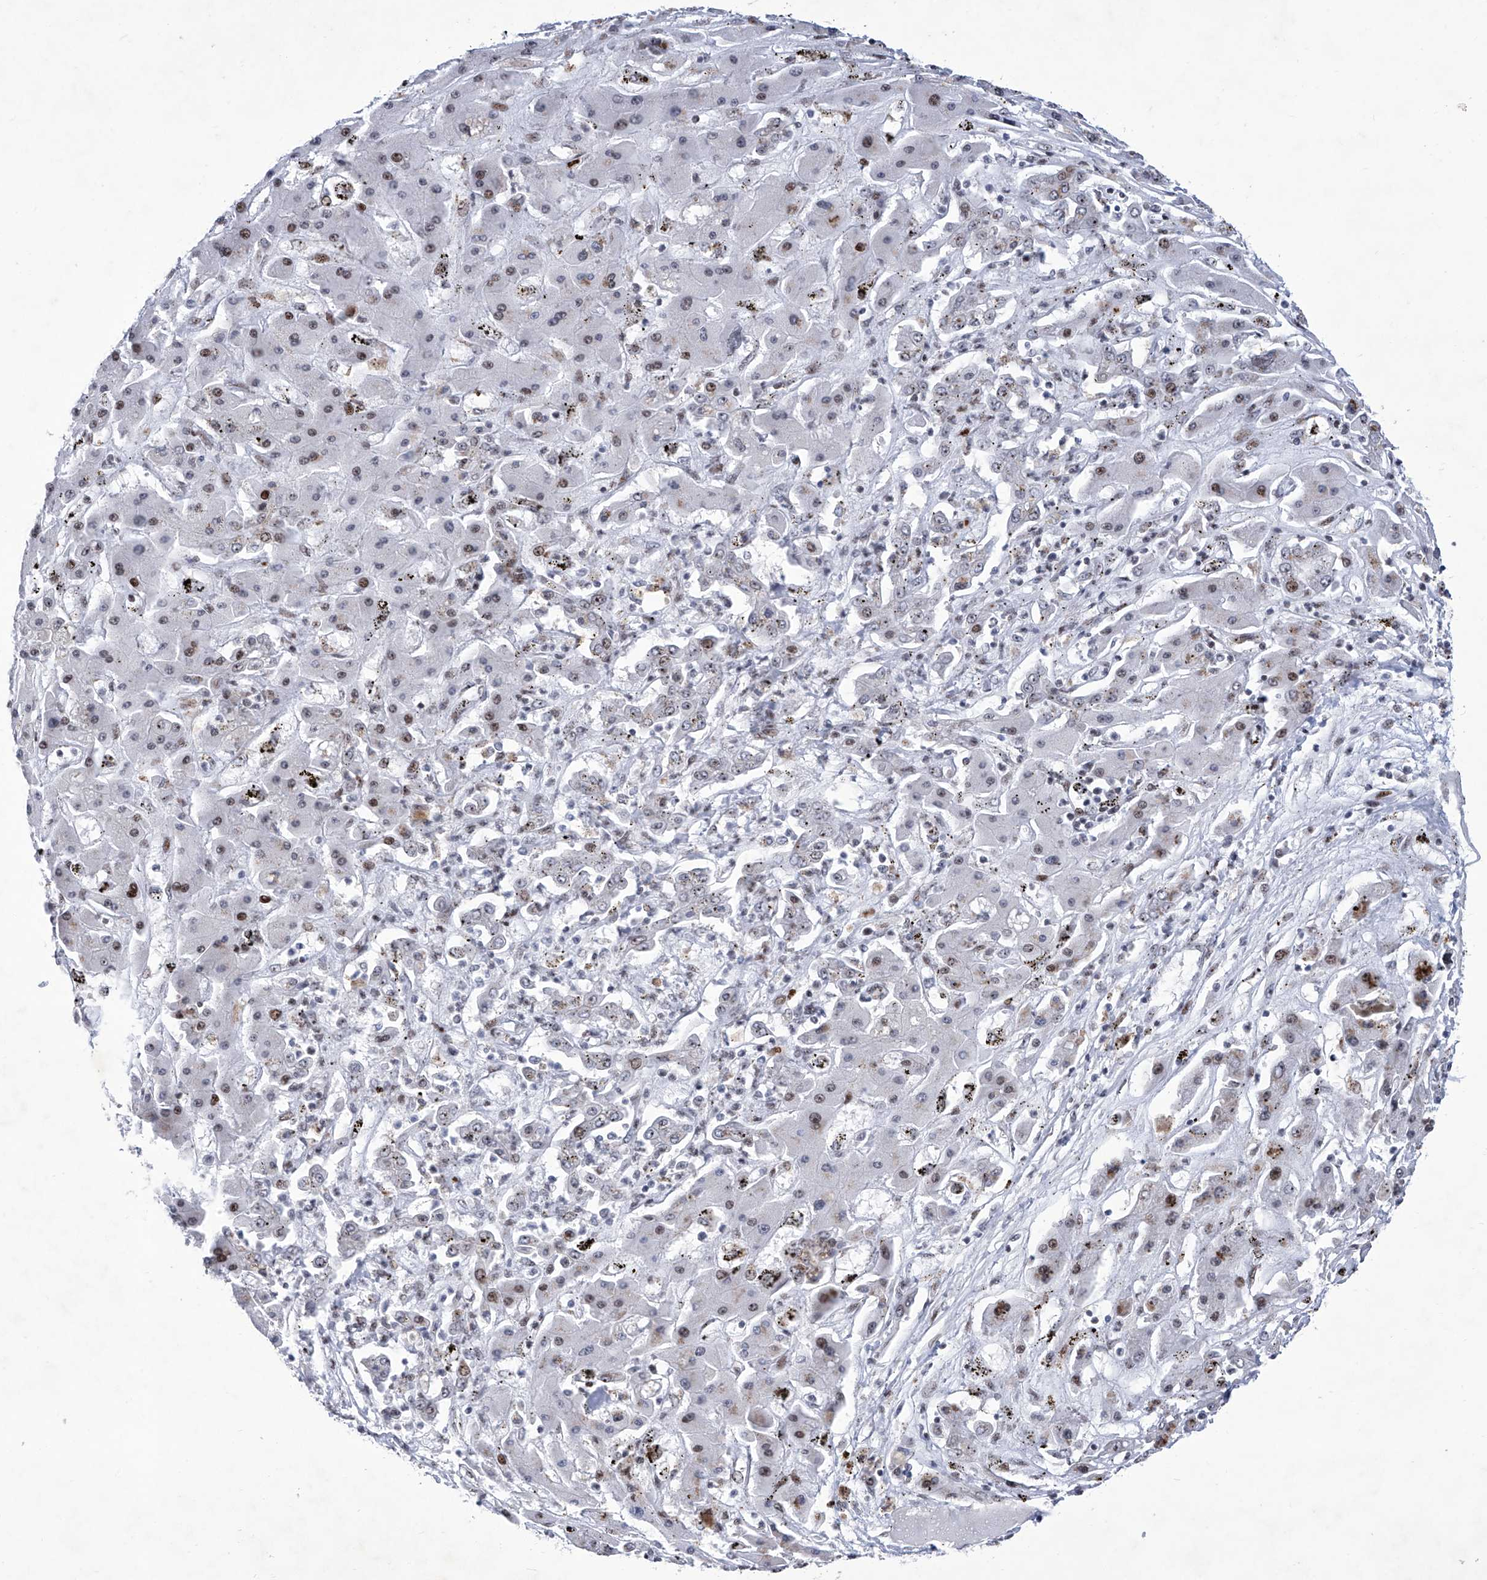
{"staining": {"intensity": "moderate", "quantity": "25%-75%", "location": "nuclear"}, "tissue": "liver cancer", "cell_type": "Tumor cells", "image_type": "cancer", "snomed": [{"axis": "morphology", "description": "Cholangiocarcinoma"}, {"axis": "topography", "description": "Liver"}], "caption": "An IHC image of neoplastic tissue is shown. Protein staining in brown shows moderate nuclear positivity in liver cancer within tumor cells.", "gene": "HEY2", "patient": {"sex": "male", "age": 67}}